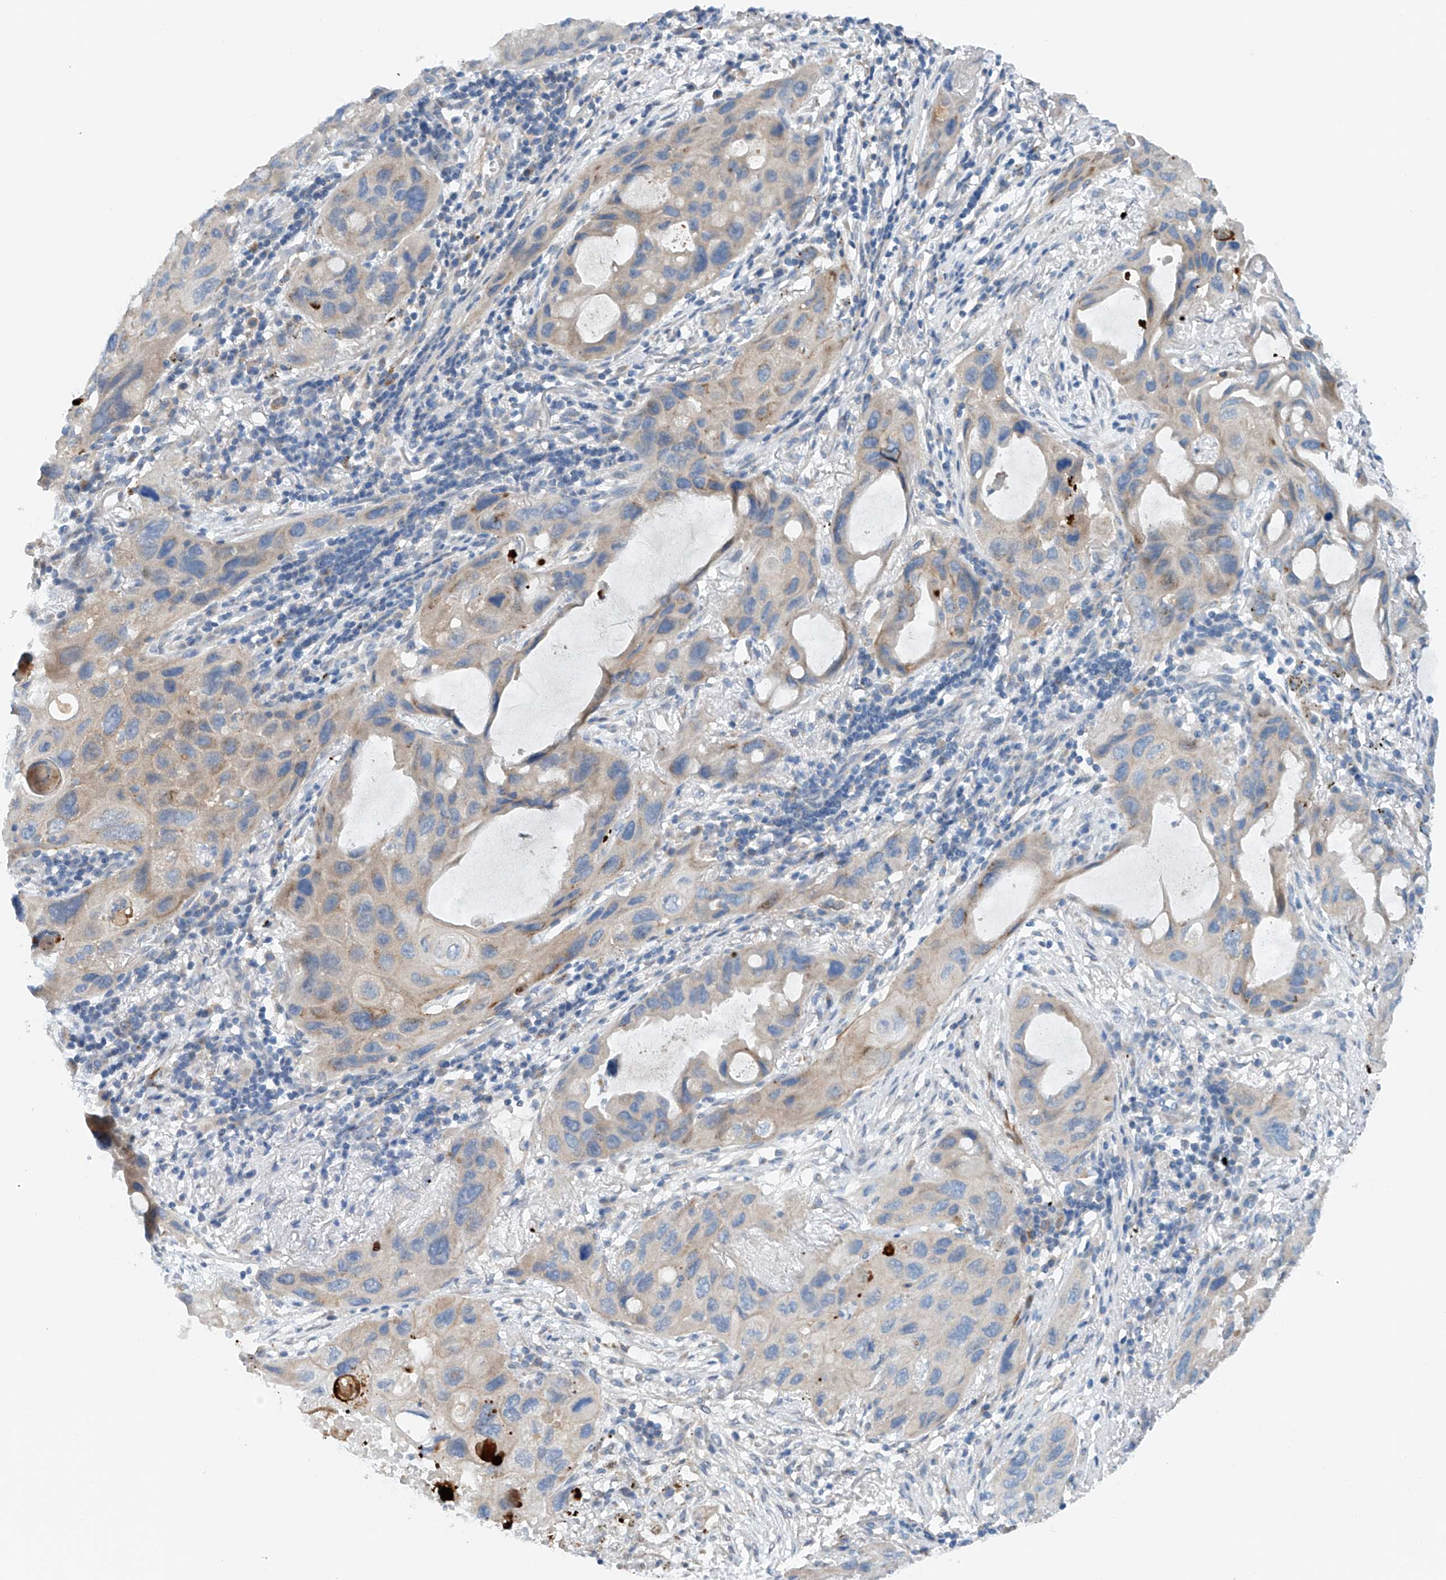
{"staining": {"intensity": "weak", "quantity": "<25%", "location": "cytoplasmic/membranous"}, "tissue": "lung cancer", "cell_type": "Tumor cells", "image_type": "cancer", "snomed": [{"axis": "morphology", "description": "Squamous cell carcinoma, NOS"}, {"axis": "topography", "description": "Lung"}], "caption": "Lung squamous cell carcinoma was stained to show a protein in brown. There is no significant positivity in tumor cells.", "gene": "CEP85L", "patient": {"sex": "female", "age": 73}}